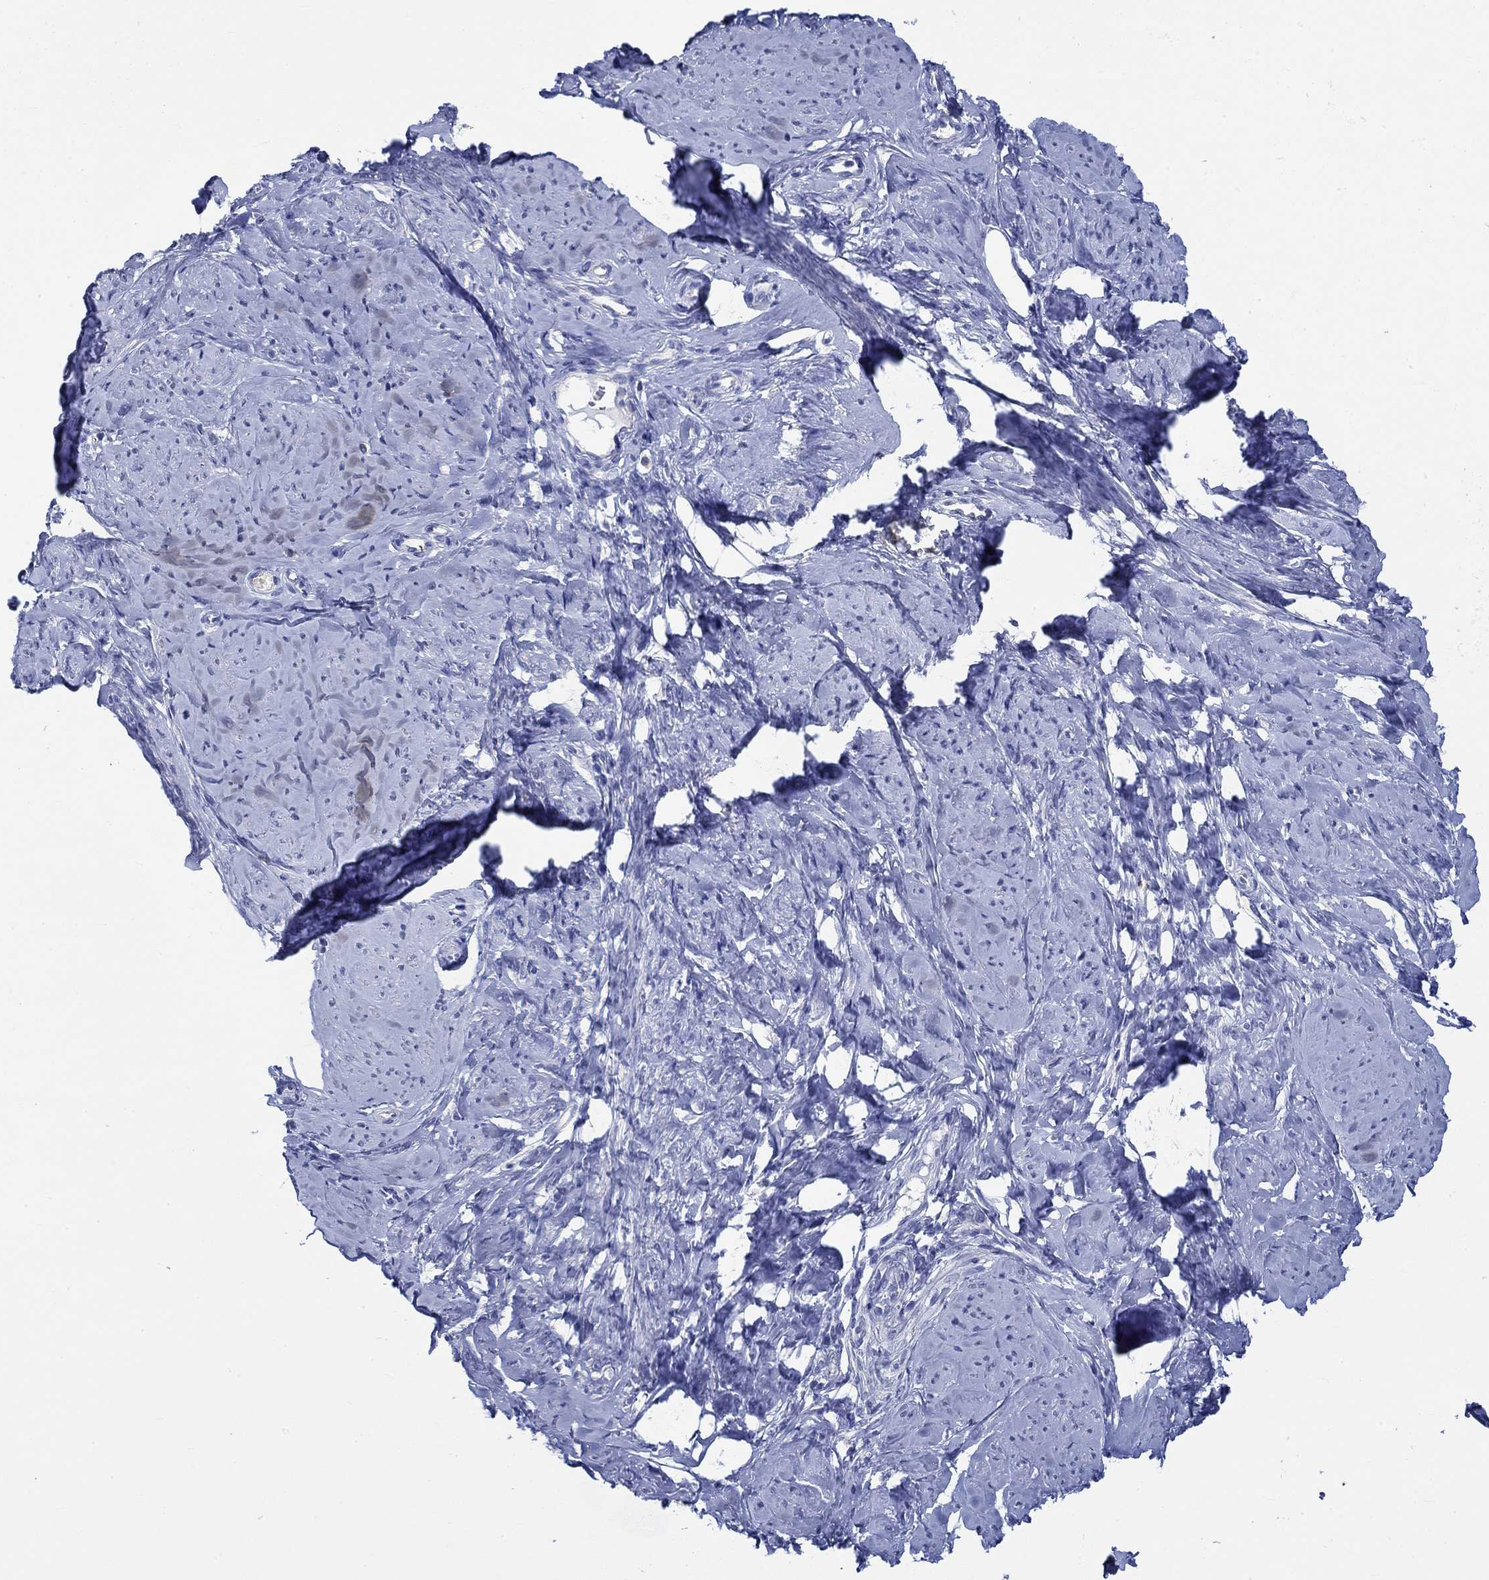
{"staining": {"intensity": "negative", "quantity": "none", "location": "none"}, "tissue": "smooth muscle", "cell_type": "Smooth muscle cells", "image_type": "normal", "snomed": [{"axis": "morphology", "description": "Normal tissue, NOS"}, {"axis": "topography", "description": "Smooth muscle"}], "caption": "Immunohistochemistry (IHC) histopathology image of benign smooth muscle: smooth muscle stained with DAB (3,3'-diaminobenzidine) reveals no significant protein expression in smooth muscle cells. (DAB IHC visualized using brightfield microscopy, high magnification).", "gene": "KCNA1", "patient": {"sex": "female", "age": 48}}